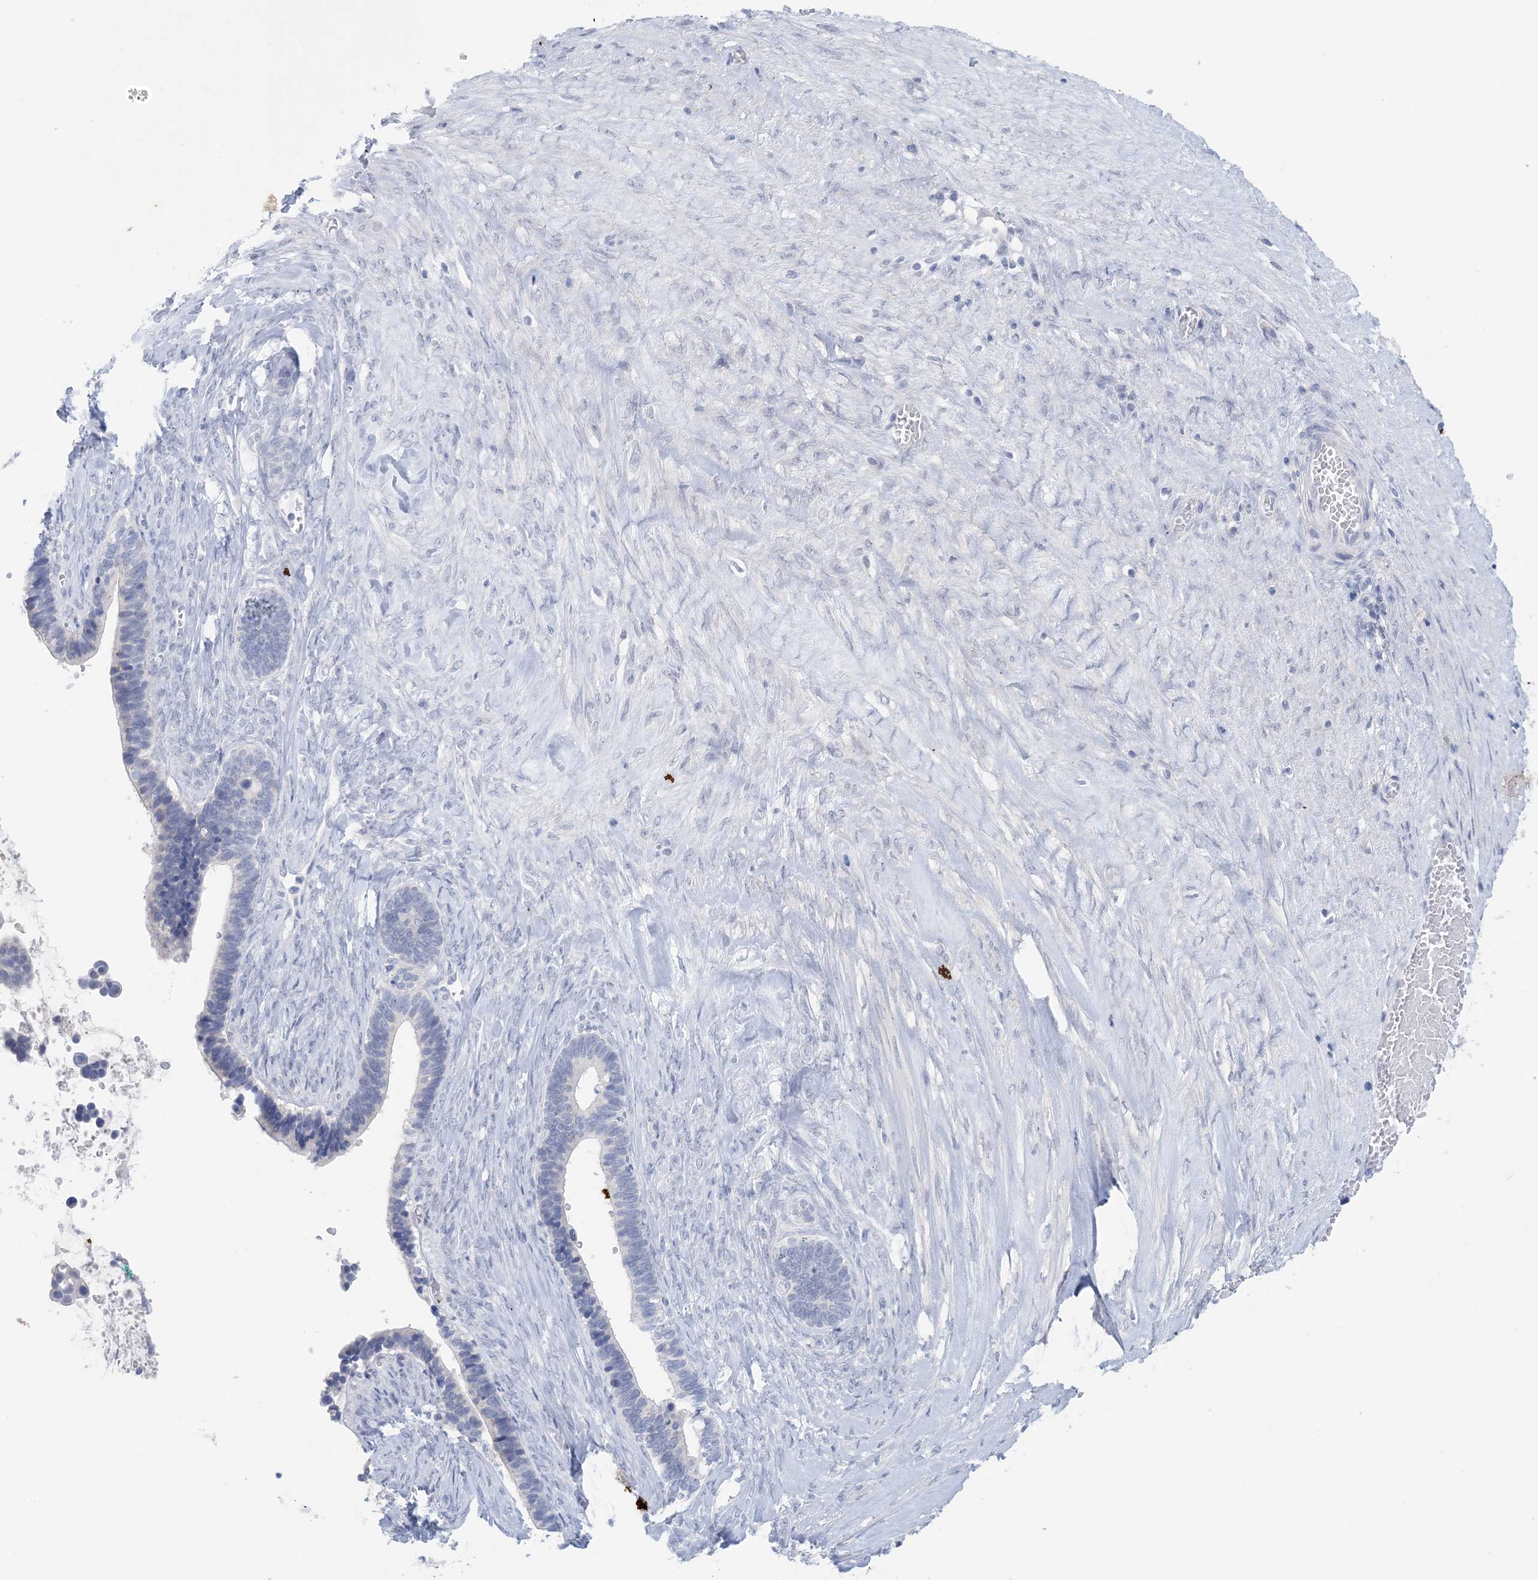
{"staining": {"intensity": "negative", "quantity": "none", "location": "none"}, "tissue": "ovarian cancer", "cell_type": "Tumor cells", "image_type": "cancer", "snomed": [{"axis": "morphology", "description": "Cystadenocarcinoma, serous, NOS"}, {"axis": "topography", "description": "Ovary"}], "caption": "High power microscopy image of an IHC histopathology image of ovarian cancer, revealing no significant positivity in tumor cells.", "gene": "GABRG1", "patient": {"sex": "female", "age": 56}}